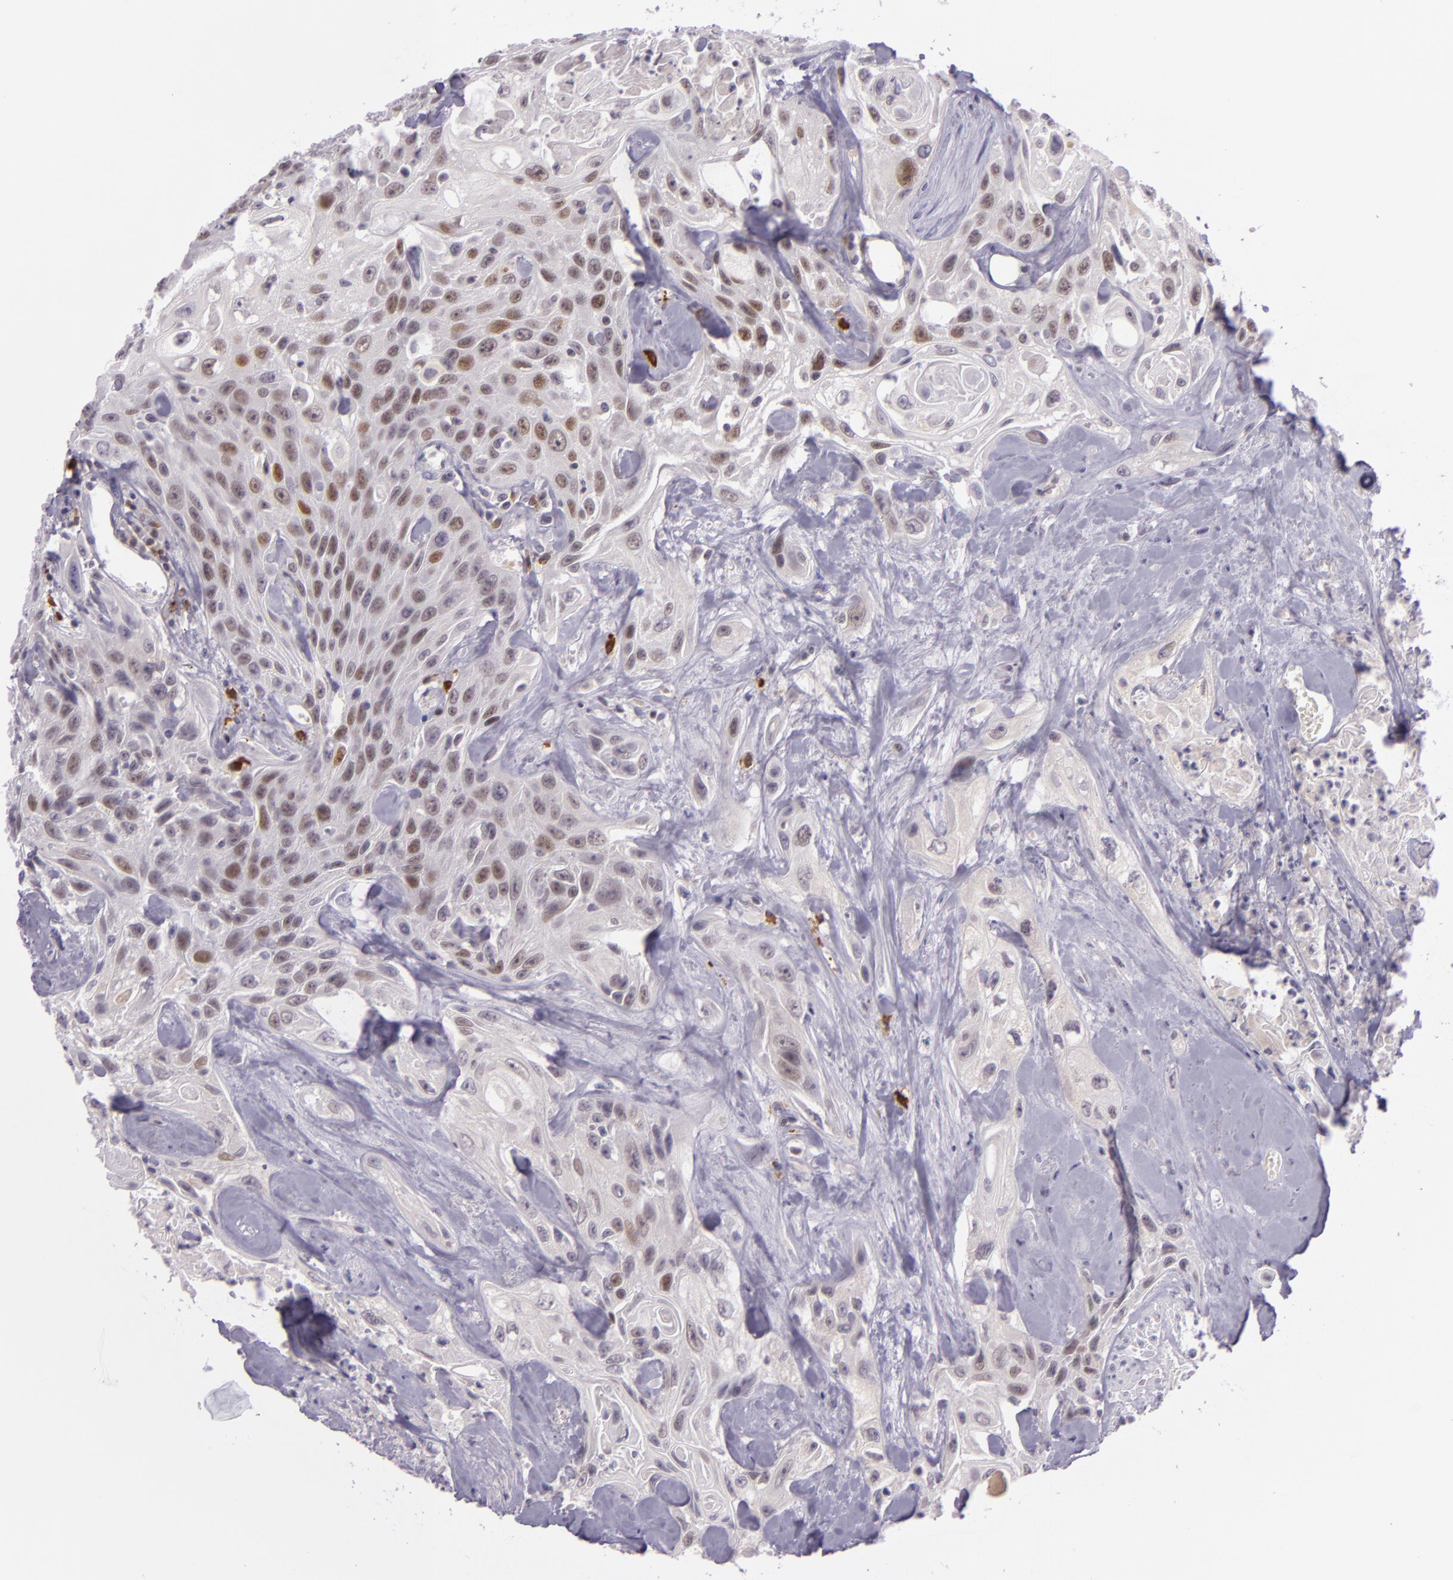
{"staining": {"intensity": "weak", "quantity": "25%-75%", "location": "nuclear"}, "tissue": "urothelial cancer", "cell_type": "Tumor cells", "image_type": "cancer", "snomed": [{"axis": "morphology", "description": "Urothelial carcinoma, High grade"}, {"axis": "topography", "description": "Urinary bladder"}], "caption": "Approximately 25%-75% of tumor cells in human urothelial cancer reveal weak nuclear protein positivity as visualized by brown immunohistochemical staining.", "gene": "CHEK2", "patient": {"sex": "female", "age": 84}}